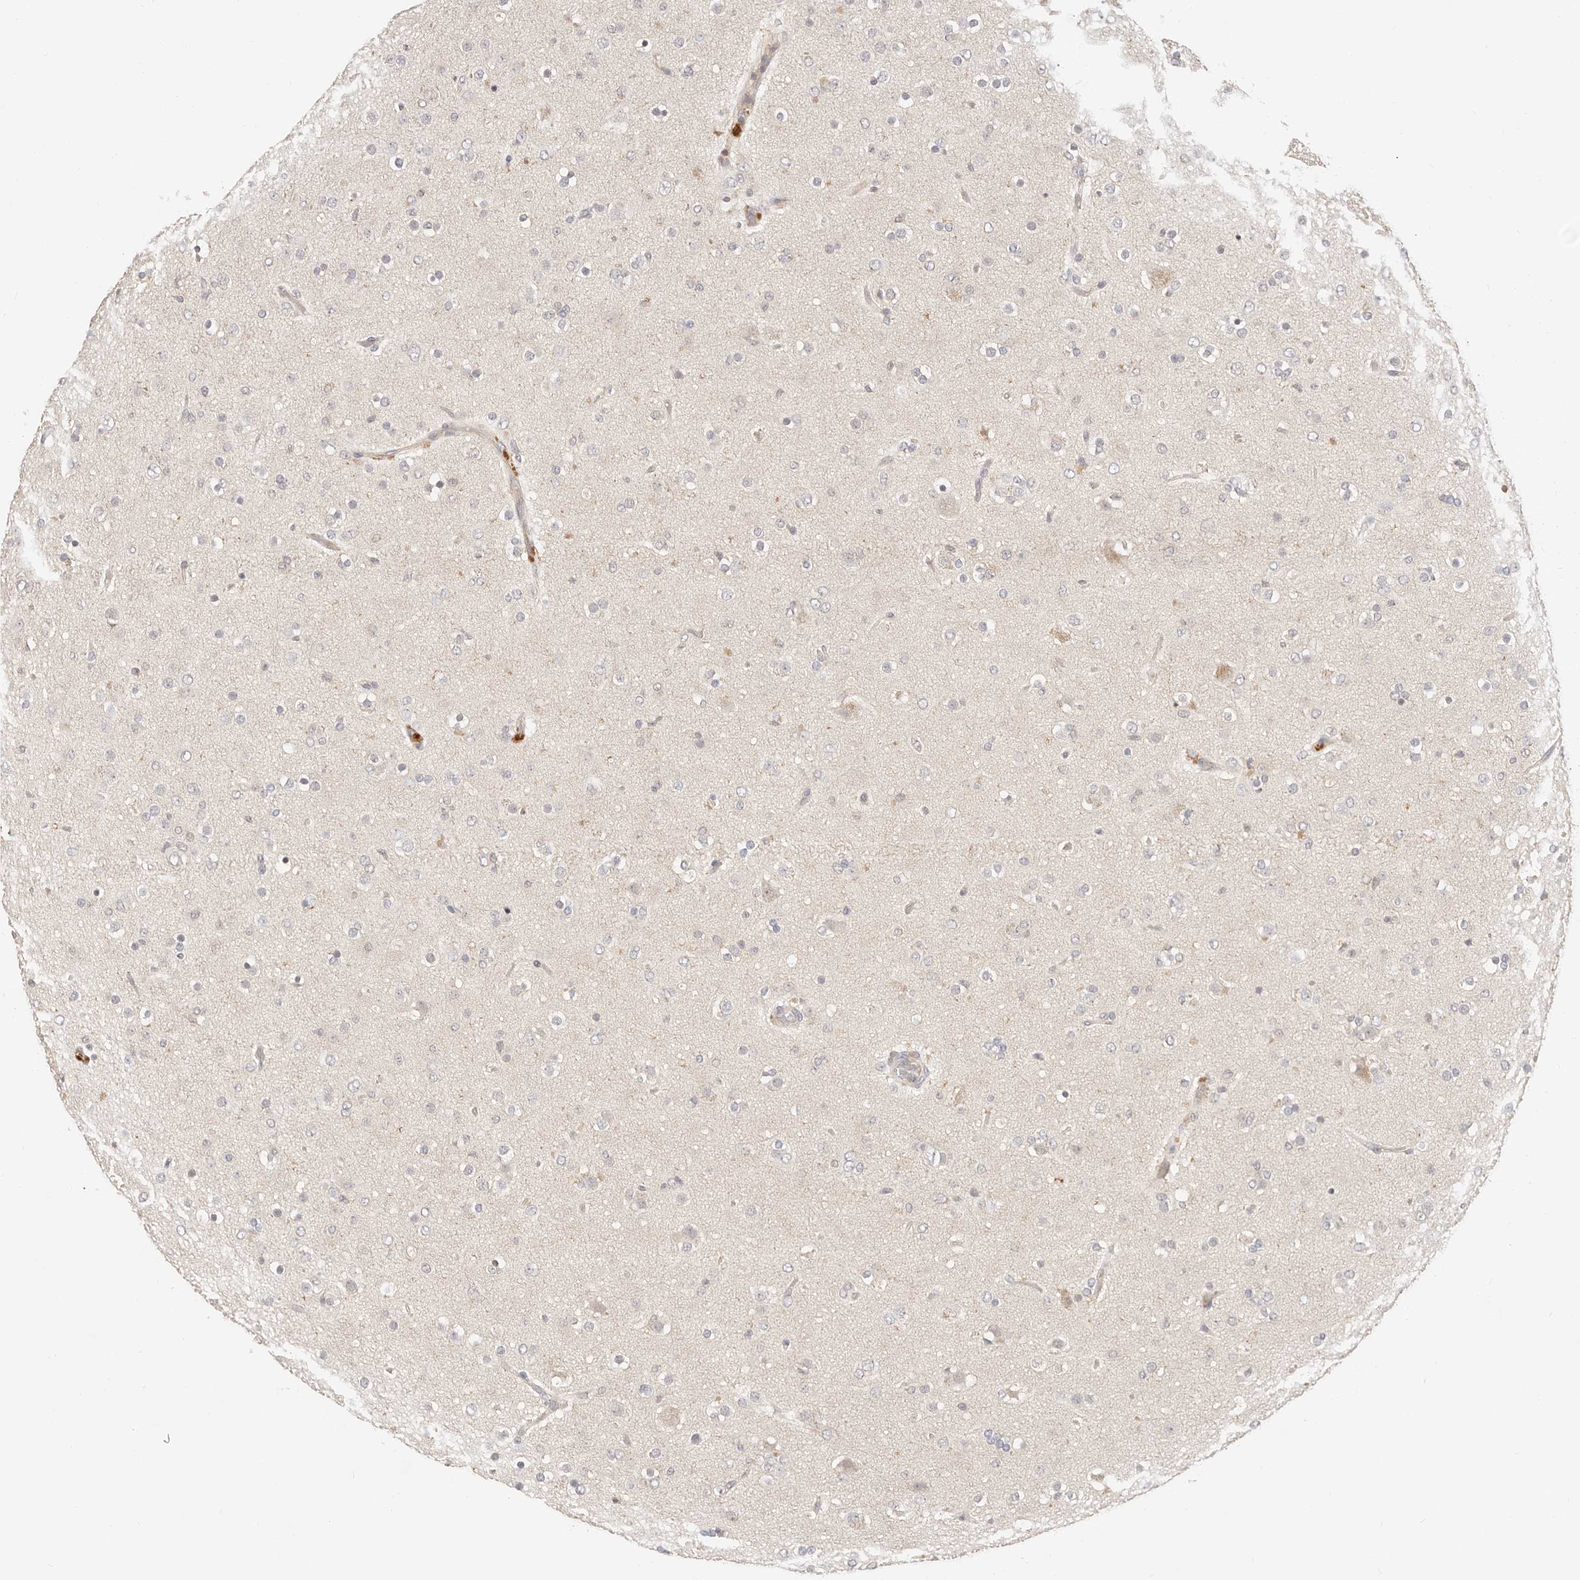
{"staining": {"intensity": "negative", "quantity": "none", "location": "none"}, "tissue": "glioma", "cell_type": "Tumor cells", "image_type": "cancer", "snomed": [{"axis": "morphology", "description": "Glioma, malignant, Low grade"}, {"axis": "topography", "description": "Brain"}], "caption": "A histopathology image of glioma stained for a protein reveals no brown staining in tumor cells.", "gene": "DTNBP1", "patient": {"sex": "male", "age": 65}}